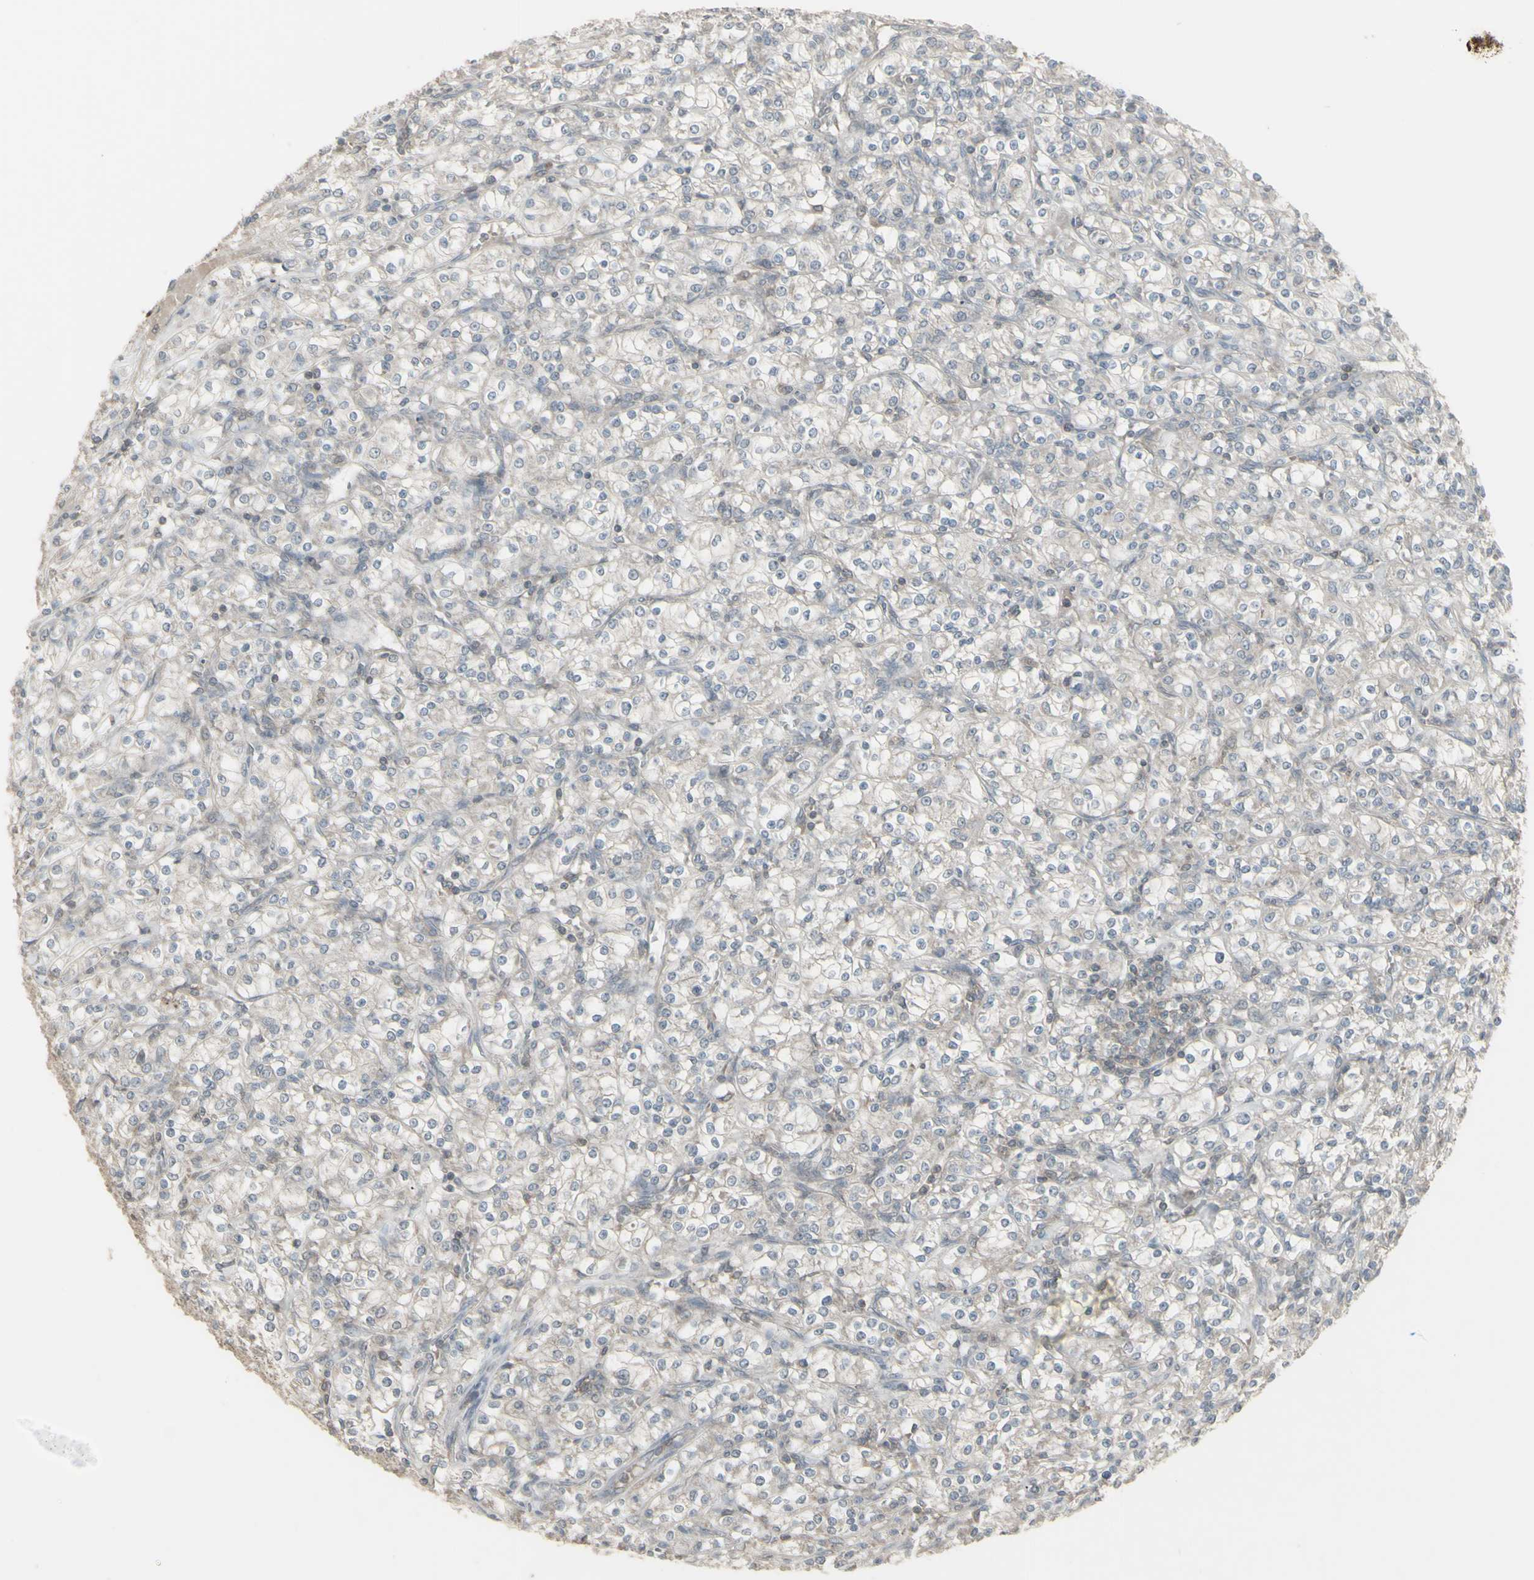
{"staining": {"intensity": "negative", "quantity": "none", "location": "none"}, "tissue": "renal cancer", "cell_type": "Tumor cells", "image_type": "cancer", "snomed": [{"axis": "morphology", "description": "Adenocarcinoma, NOS"}, {"axis": "topography", "description": "Kidney"}], "caption": "DAB (3,3'-diaminobenzidine) immunohistochemical staining of human renal cancer demonstrates no significant staining in tumor cells. The staining is performed using DAB brown chromogen with nuclei counter-stained in using hematoxylin.", "gene": "CSK", "patient": {"sex": "male", "age": 77}}